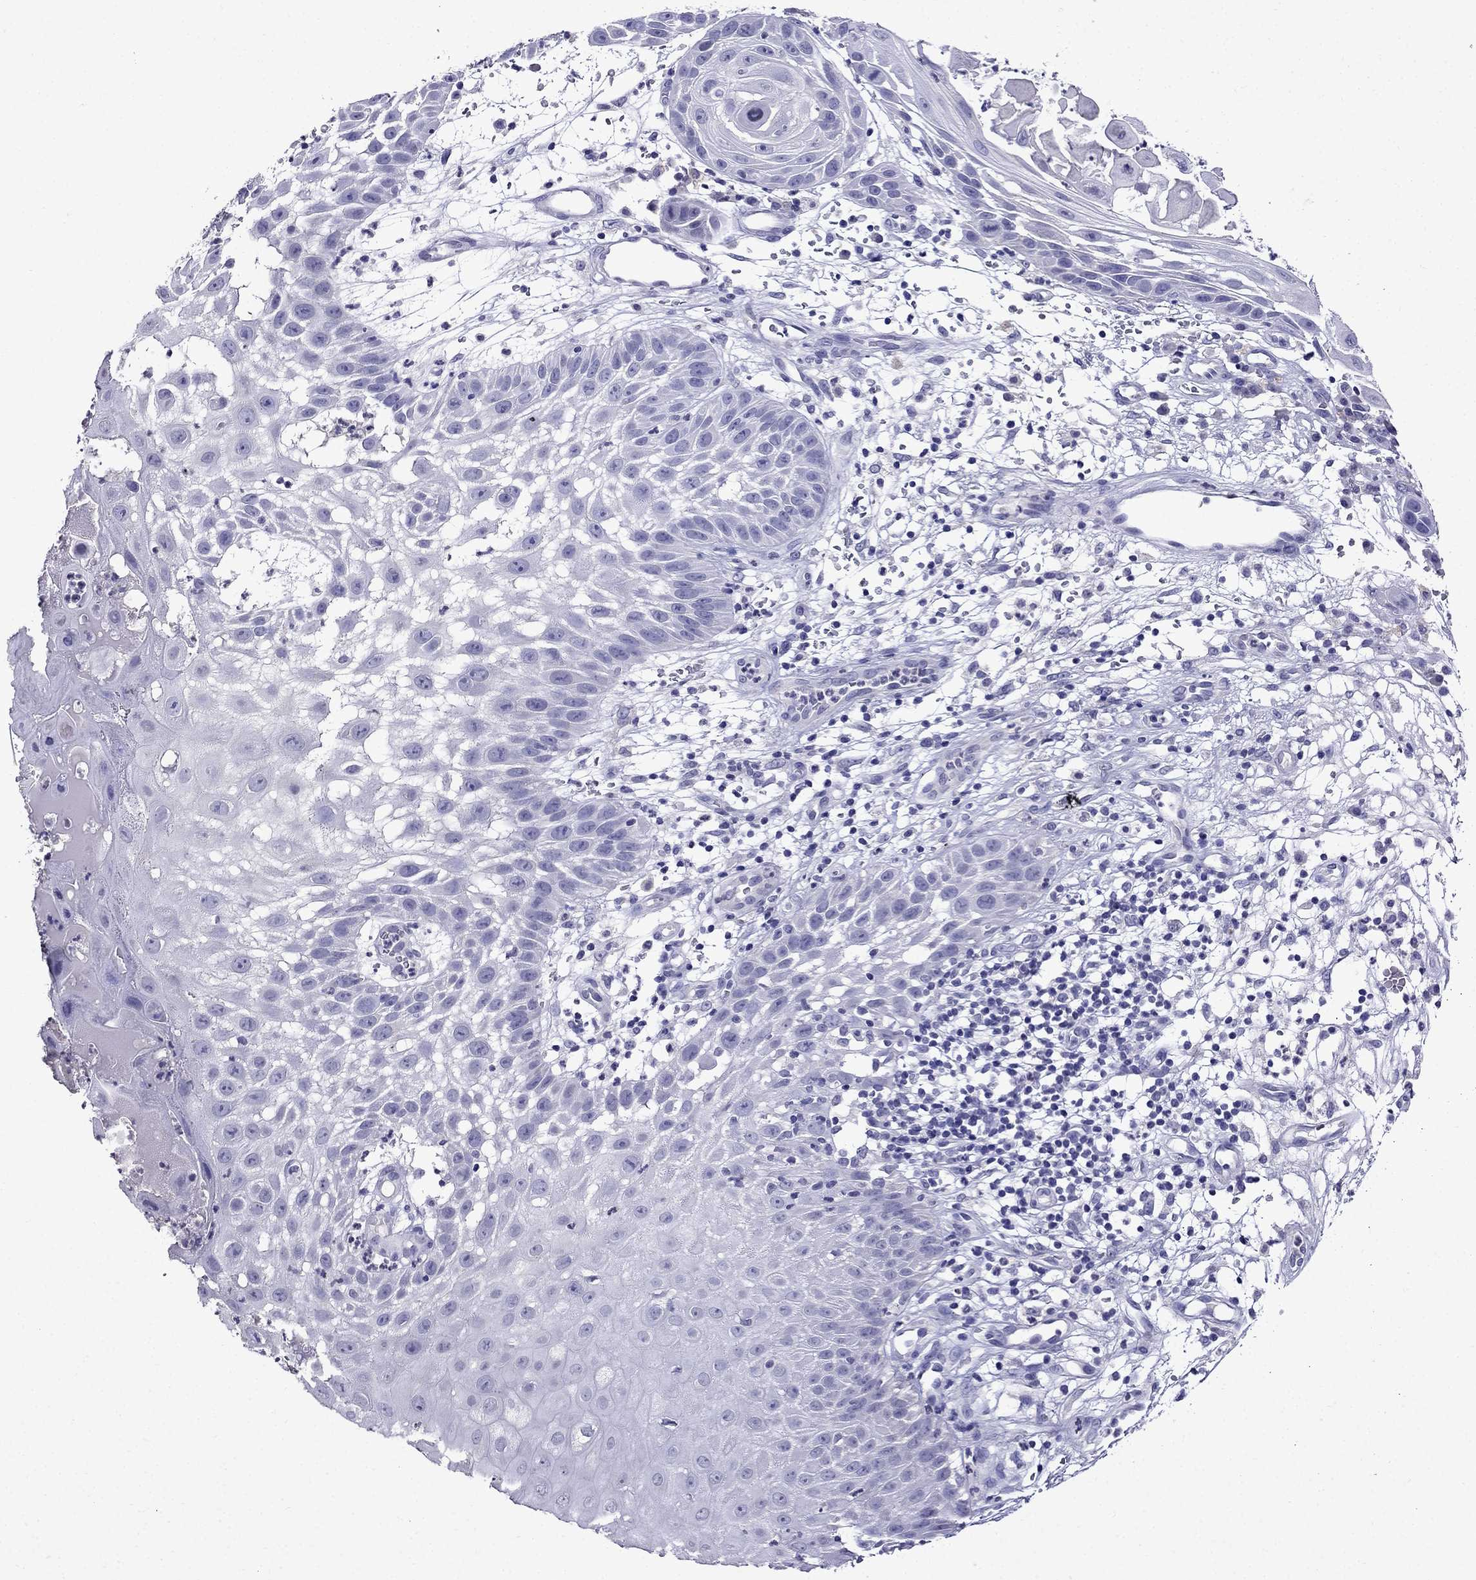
{"staining": {"intensity": "negative", "quantity": "none", "location": "none"}, "tissue": "skin cancer", "cell_type": "Tumor cells", "image_type": "cancer", "snomed": [{"axis": "morphology", "description": "Normal tissue, NOS"}, {"axis": "morphology", "description": "Squamous cell carcinoma, NOS"}, {"axis": "topography", "description": "Skin"}], "caption": "The immunohistochemistry histopathology image has no significant expression in tumor cells of skin cancer (squamous cell carcinoma) tissue. The staining was performed using DAB to visualize the protein expression in brown, while the nuclei were stained in blue with hematoxylin (Magnification: 20x).", "gene": "DNAH17", "patient": {"sex": "male", "age": 79}}